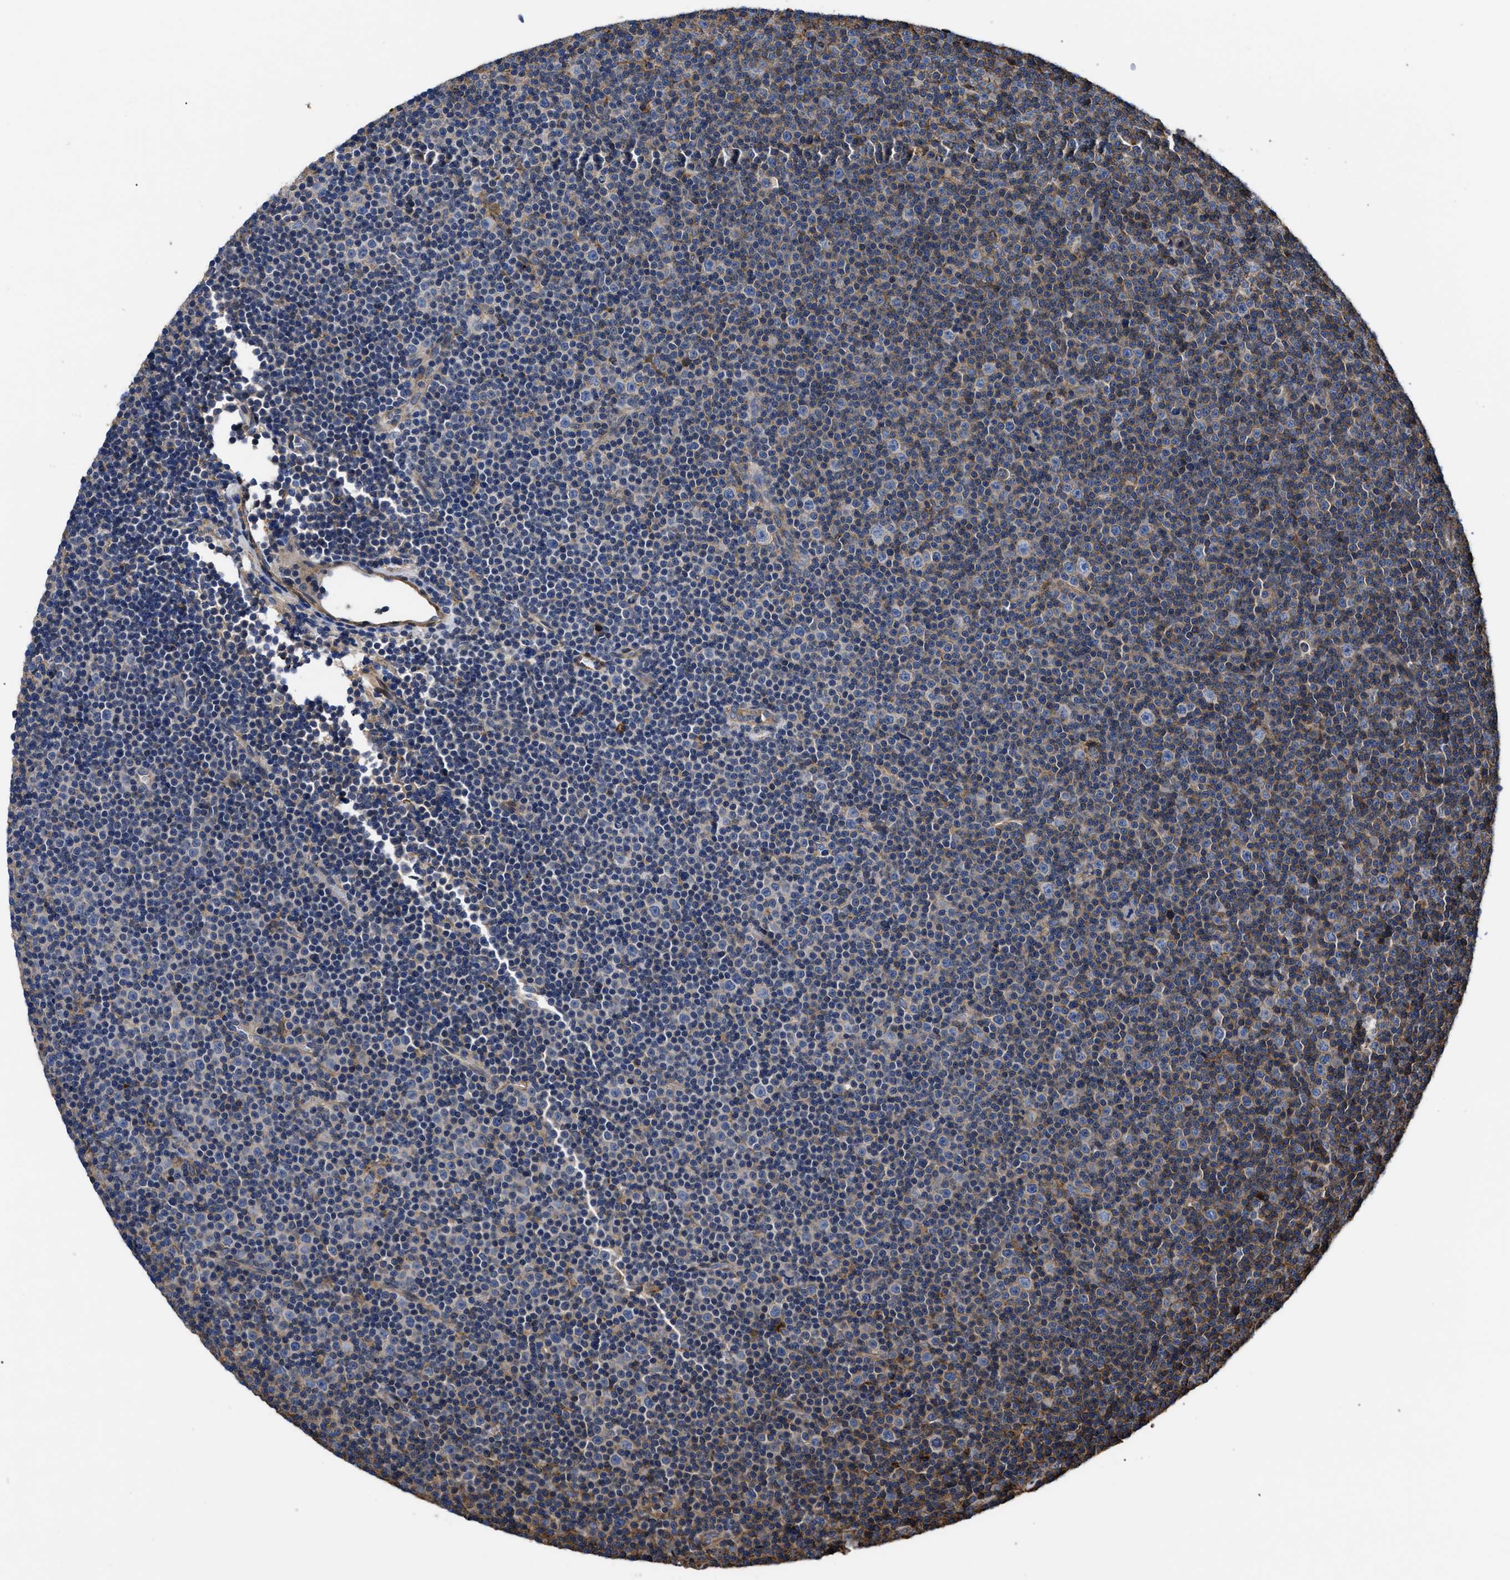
{"staining": {"intensity": "weak", "quantity": "<25%", "location": "cytoplasmic/membranous"}, "tissue": "lymphoma", "cell_type": "Tumor cells", "image_type": "cancer", "snomed": [{"axis": "morphology", "description": "Malignant lymphoma, non-Hodgkin's type, Low grade"}, {"axis": "topography", "description": "Lymph node"}], "caption": "This is a photomicrograph of immunohistochemistry staining of low-grade malignant lymphoma, non-Hodgkin's type, which shows no staining in tumor cells. The staining is performed using DAB (3,3'-diaminobenzidine) brown chromogen with nuclei counter-stained in using hematoxylin.", "gene": "SCUBE2", "patient": {"sex": "female", "age": 67}}